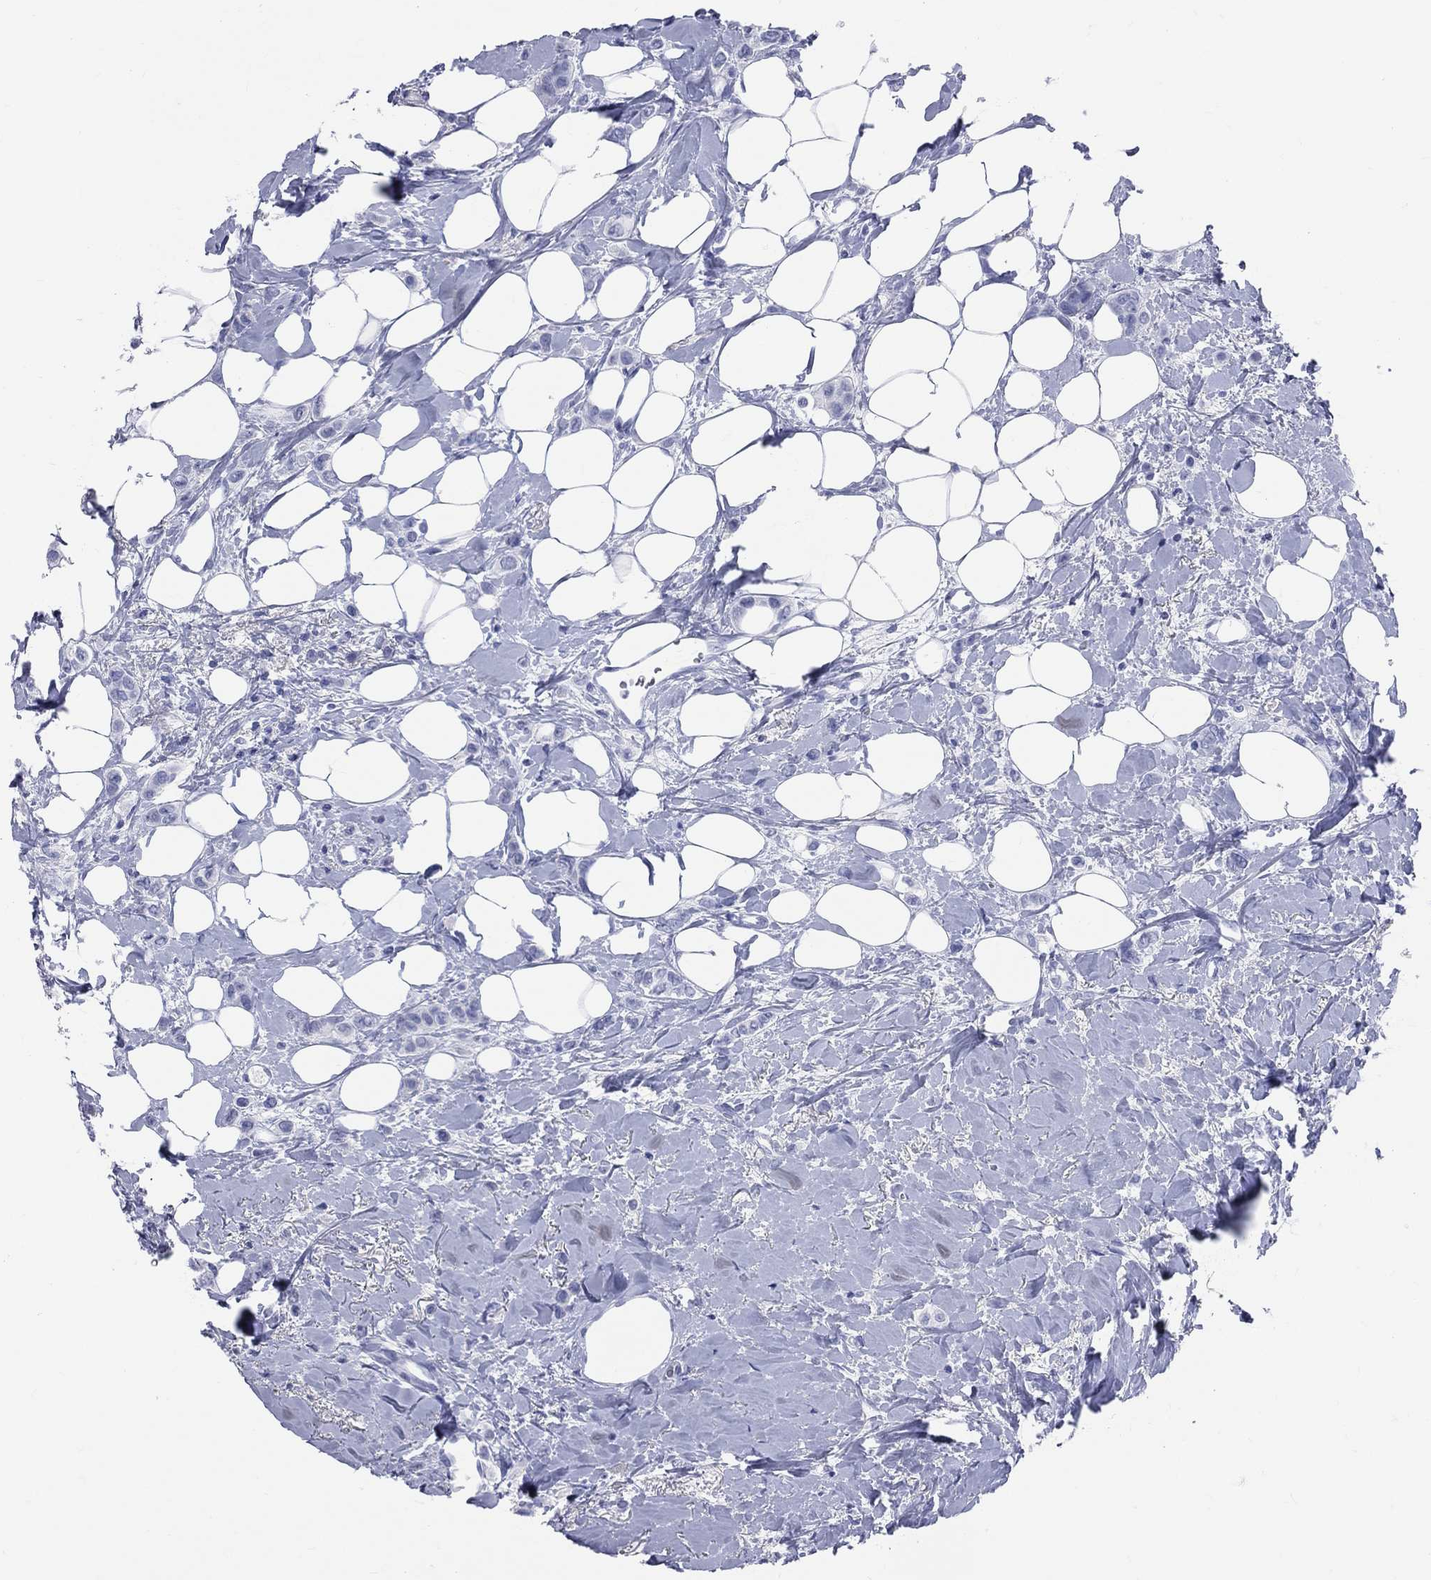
{"staining": {"intensity": "negative", "quantity": "none", "location": "none"}, "tissue": "breast cancer", "cell_type": "Tumor cells", "image_type": "cancer", "snomed": [{"axis": "morphology", "description": "Lobular carcinoma"}, {"axis": "topography", "description": "Breast"}], "caption": "The image demonstrates no staining of tumor cells in lobular carcinoma (breast). (DAB IHC, high magnification).", "gene": "CYLC1", "patient": {"sex": "female", "age": 66}}